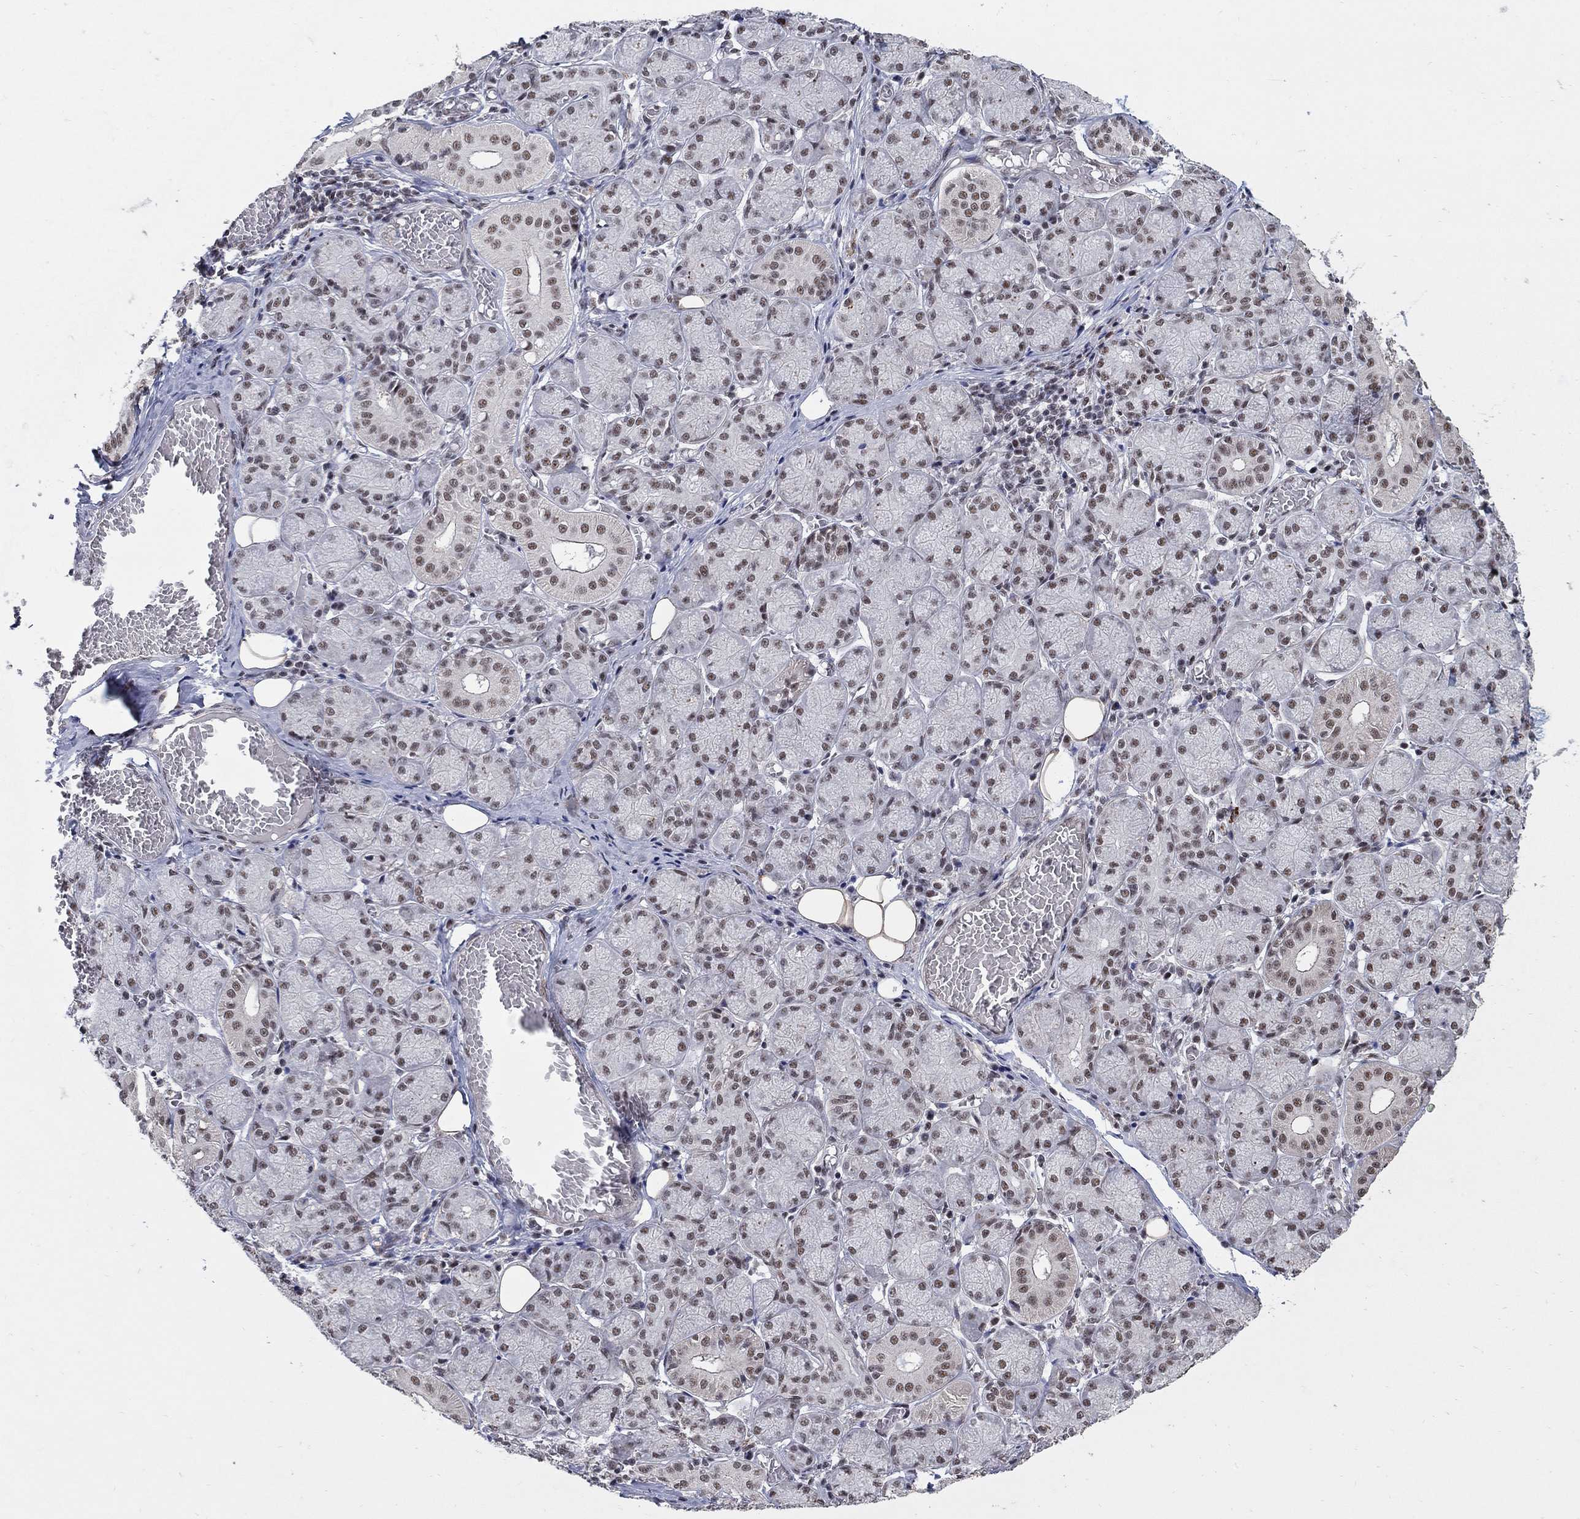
{"staining": {"intensity": "moderate", "quantity": ">75%", "location": "nuclear"}, "tissue": "salivary gland", "cell_type": "Glandular cells", "image_type": "normal", "snomed": [{"axis": "morphology", "description": "Normal tissue, NOS"}, {"axis": "topography", "description": "Salivary gland"}, {"axis": "topography", "description": "Peripheral nerve tissue"}], "caption": "Immunohistochemistry photomicrograph of normal salivary gland: salivary gland stained using IHC displays medium levels of moderate protein expression localized specifically in the nuclear of glandular cells, appearing as a nuclear brown color.", "gene": "PNISR", "patient": {"sex": "female", "age": 24}}